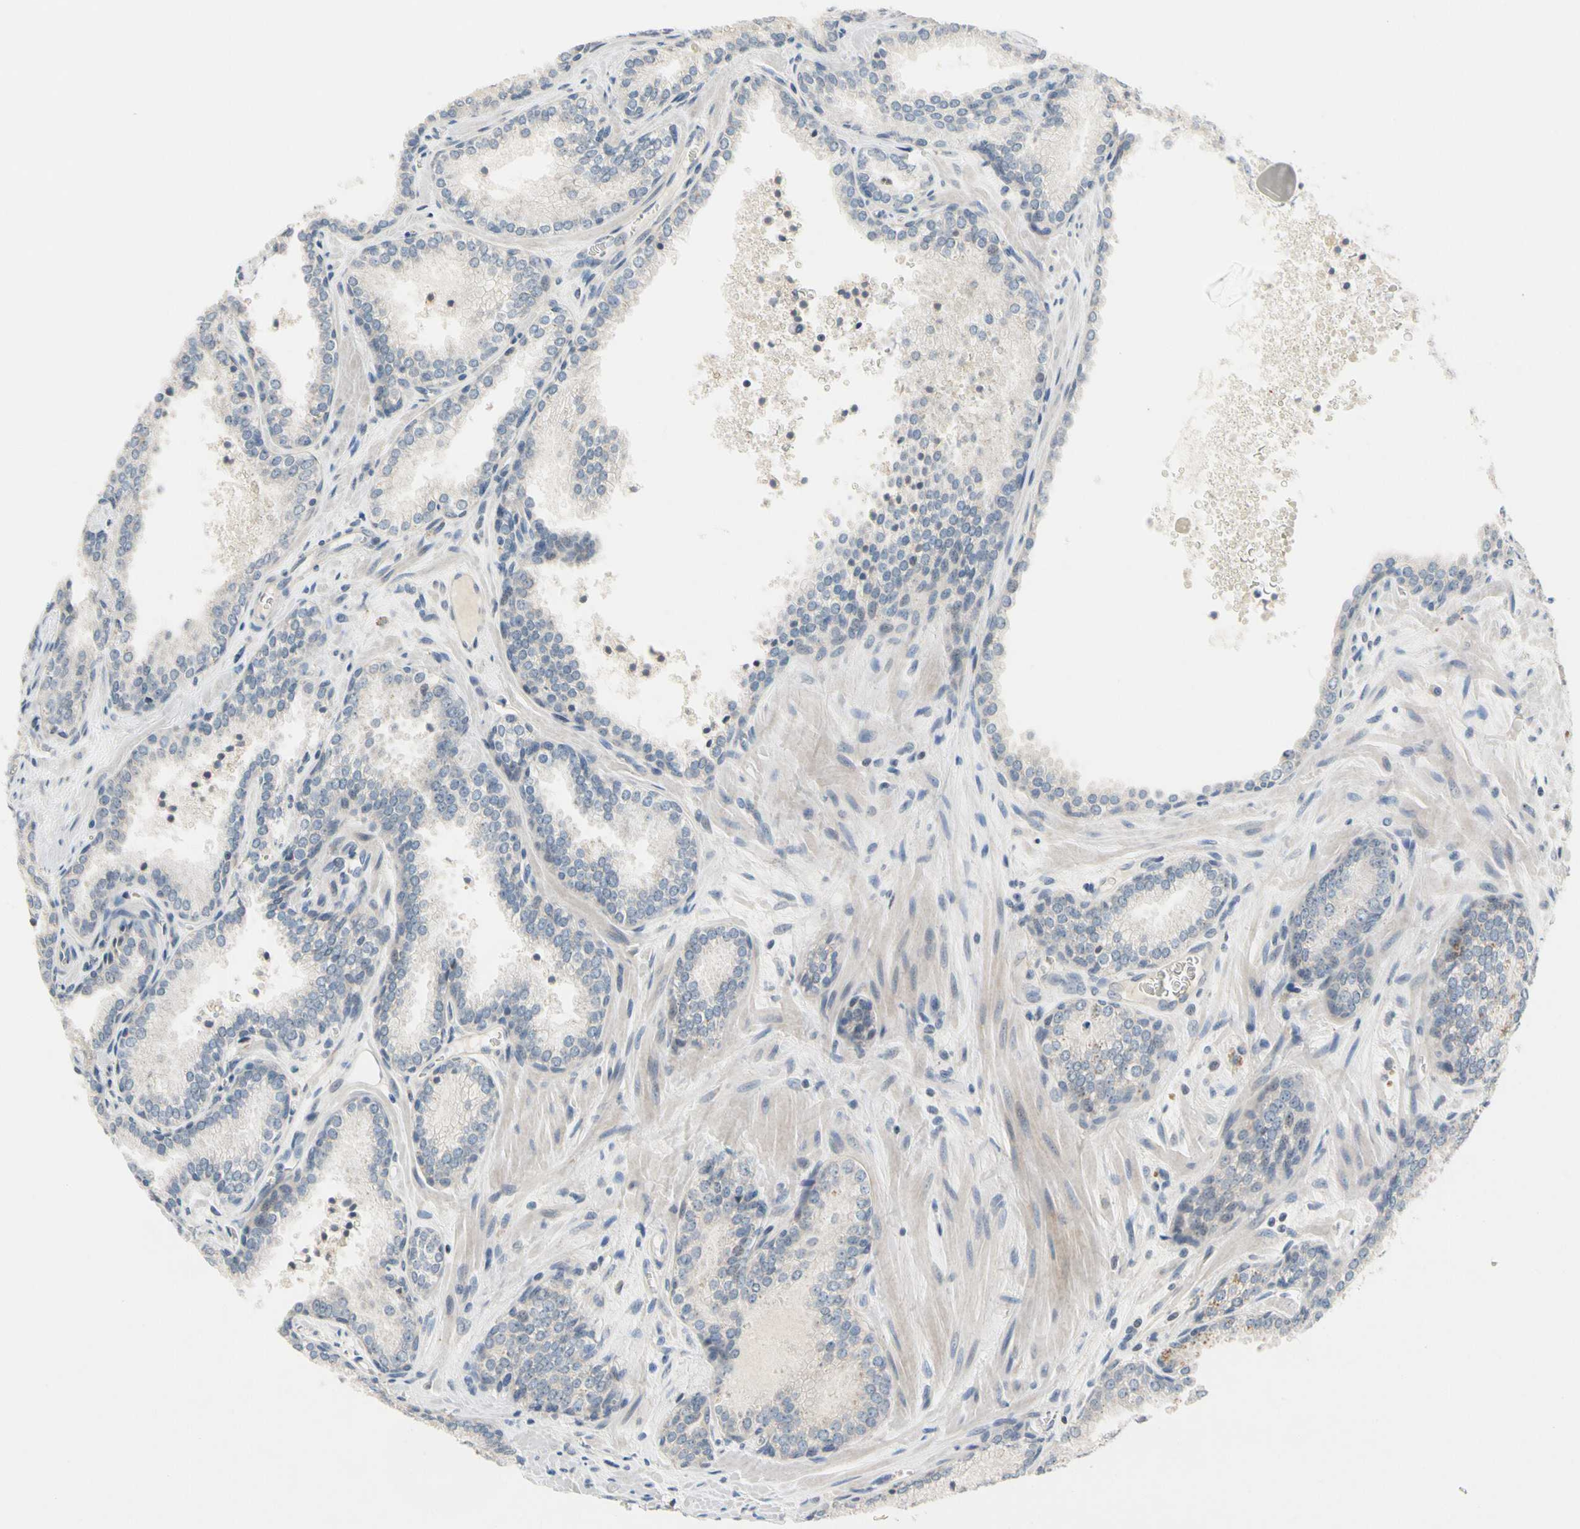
{"staining": {"intensity": "negative", "quantity": "none", "location": "none"}, "tissue": "prostate cancer", "cell_type": "Tumor cells", "image_type": "cancer", "snomed": [{"axis": "morphology", "description": "Adenocarcinoma, Low grade"}, {"axis": "topography", "description": "Prostate"}], "caption": "Immunohistochemistry (IHC) of human prostate cancer displays no expression in tumor cells. The staining was performed using DAB (3,3'-diaminobenzidine) to visualize the protein expression in brown, while the nuclei were stained in blue with hematoxylin (Magnification: 20x).", "gene": "PIP5K1B", "patient": {"sex": "male", "age": 60}}